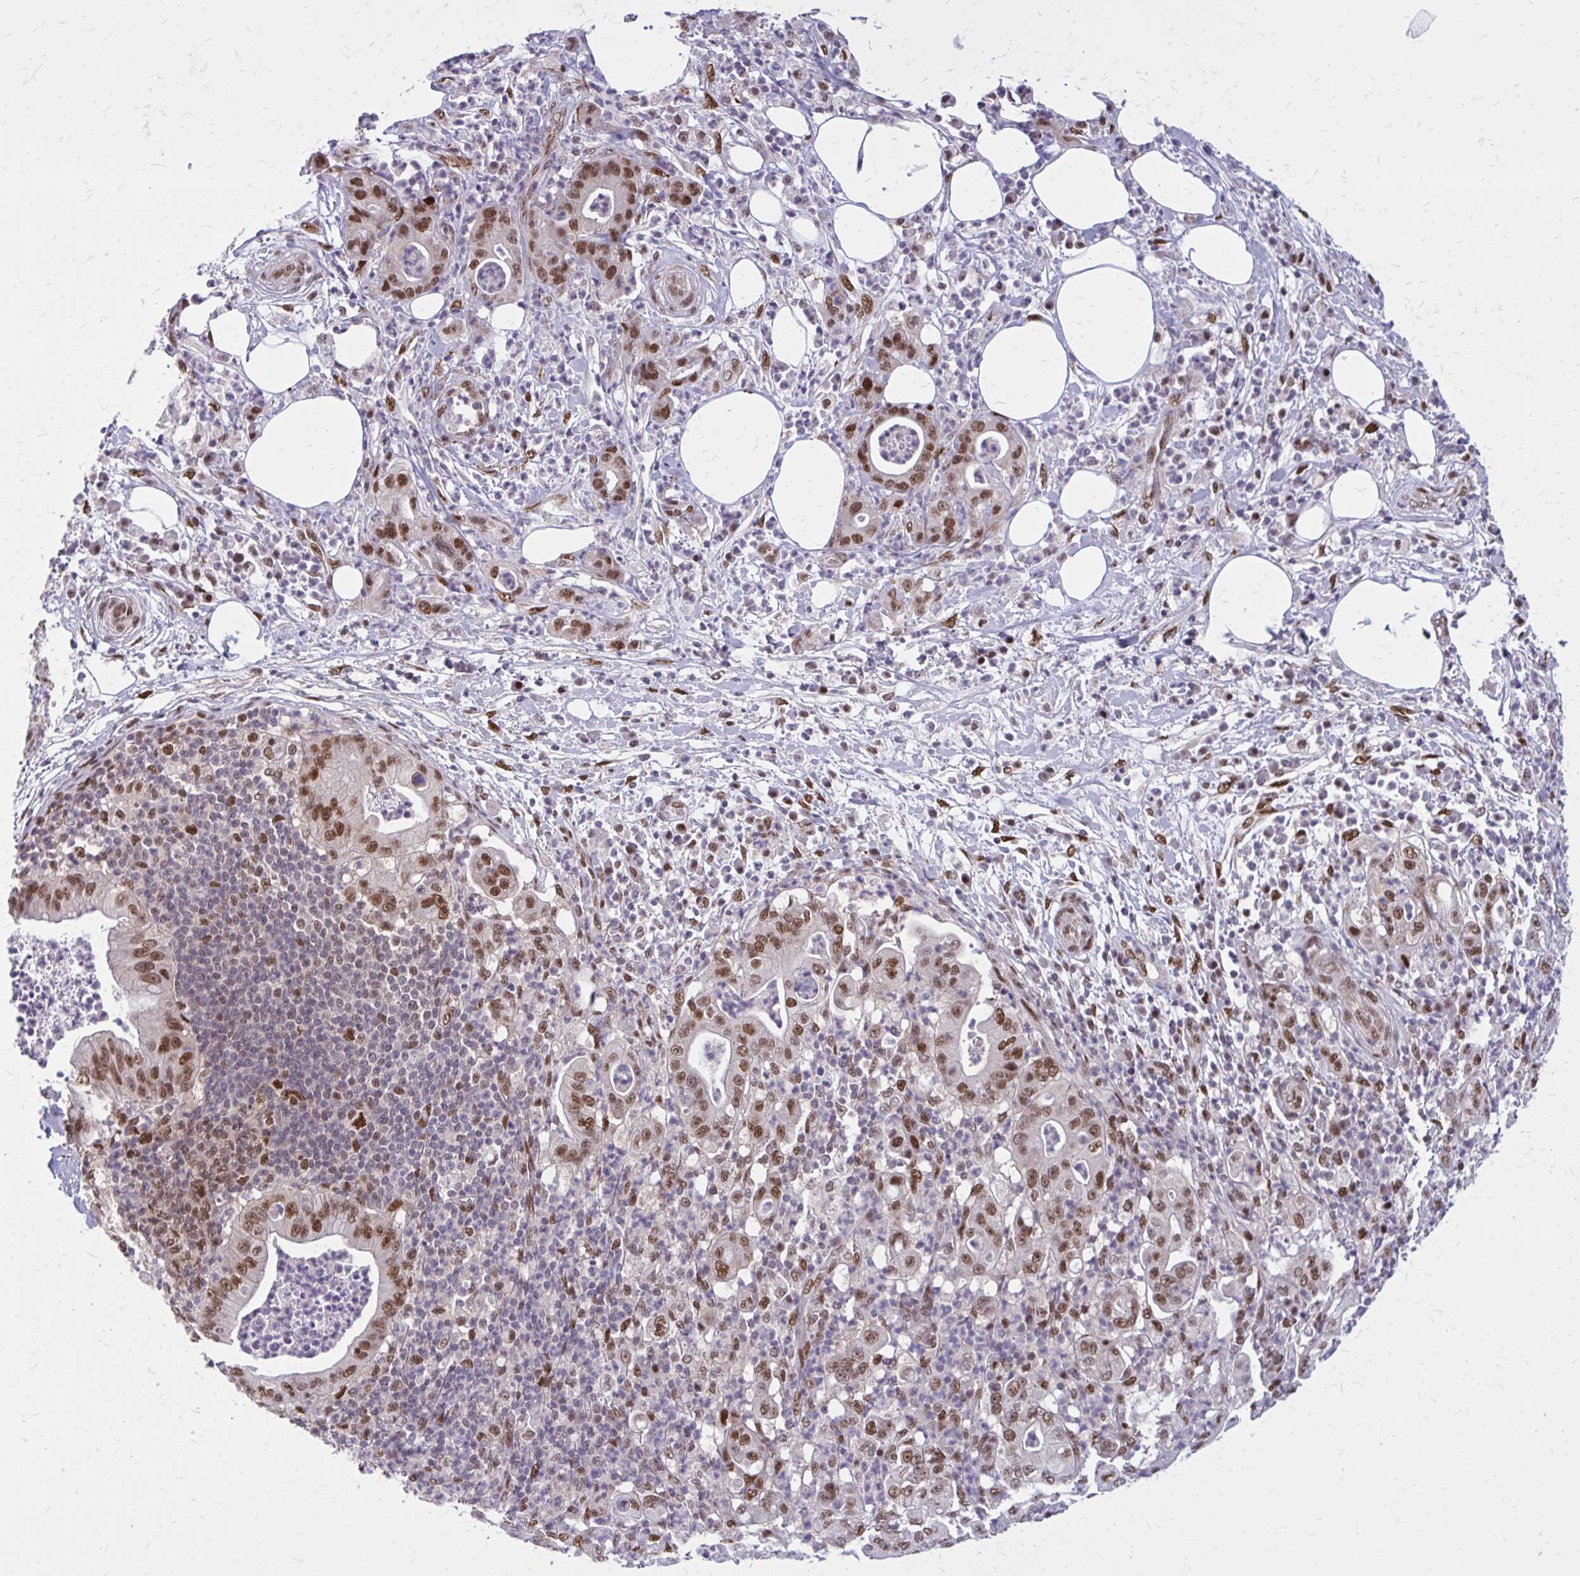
{"staining": {"intensity": "moderate", "quantity": ">75%", "location": "nuclear"}, "tissue": "pancreatic cancer", "cell_type": "Tumor cells", "image_type": "cancer", "snomed": [{"axis": "morphology", "description": "Adenocarcinoma, NOS"}, {"axis": "topography", "description": "Pancreas"}], "caption": "Immunohistochemistry histopathology image of adenocarcinoma (pancreatic) stained for a protein (brown), which exhibits medium levels of moderate nuclear staining in about >75% of tumor cells.", "gene": "PSME4", "patient": {"sex": "male", "age": 71}}